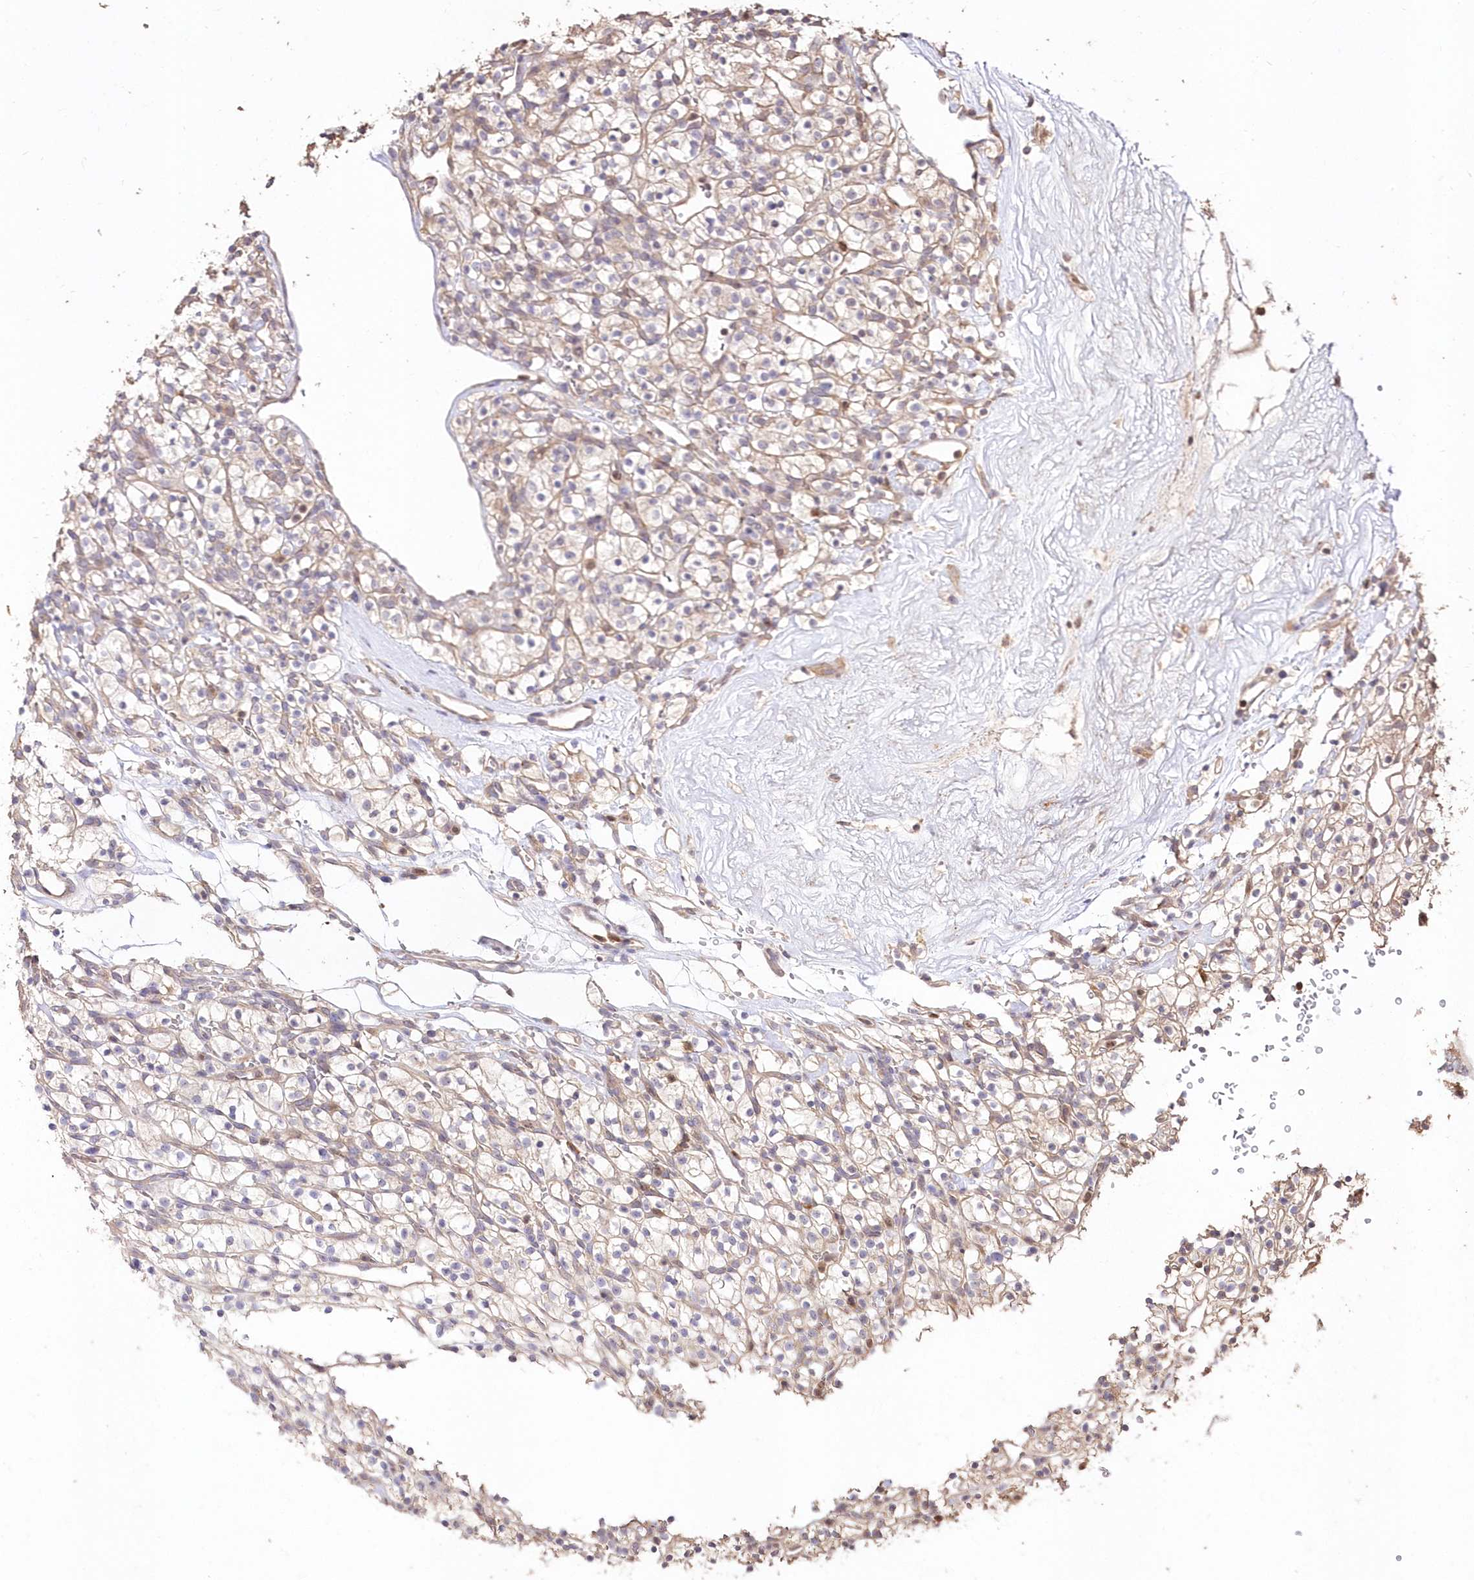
{"staining": {"intensity": "weak", "quantity": "<25%", "location": "cytoplasmic/membranous"}, "tissue": "renal cancer", "cell_type": "Tumor cells", "image_type": "cancer", "snomed": [{"axis": "morphology", "description": "Adenocarcinoma, NOS"}, {"axis": "topography", "description": "Kidney"}], "caption": "Tumor cells are negative for protein expression in human adenocarcinoma (renal).", "gene": "STK17B", "patient": {"sex": "female", "age": 57}}